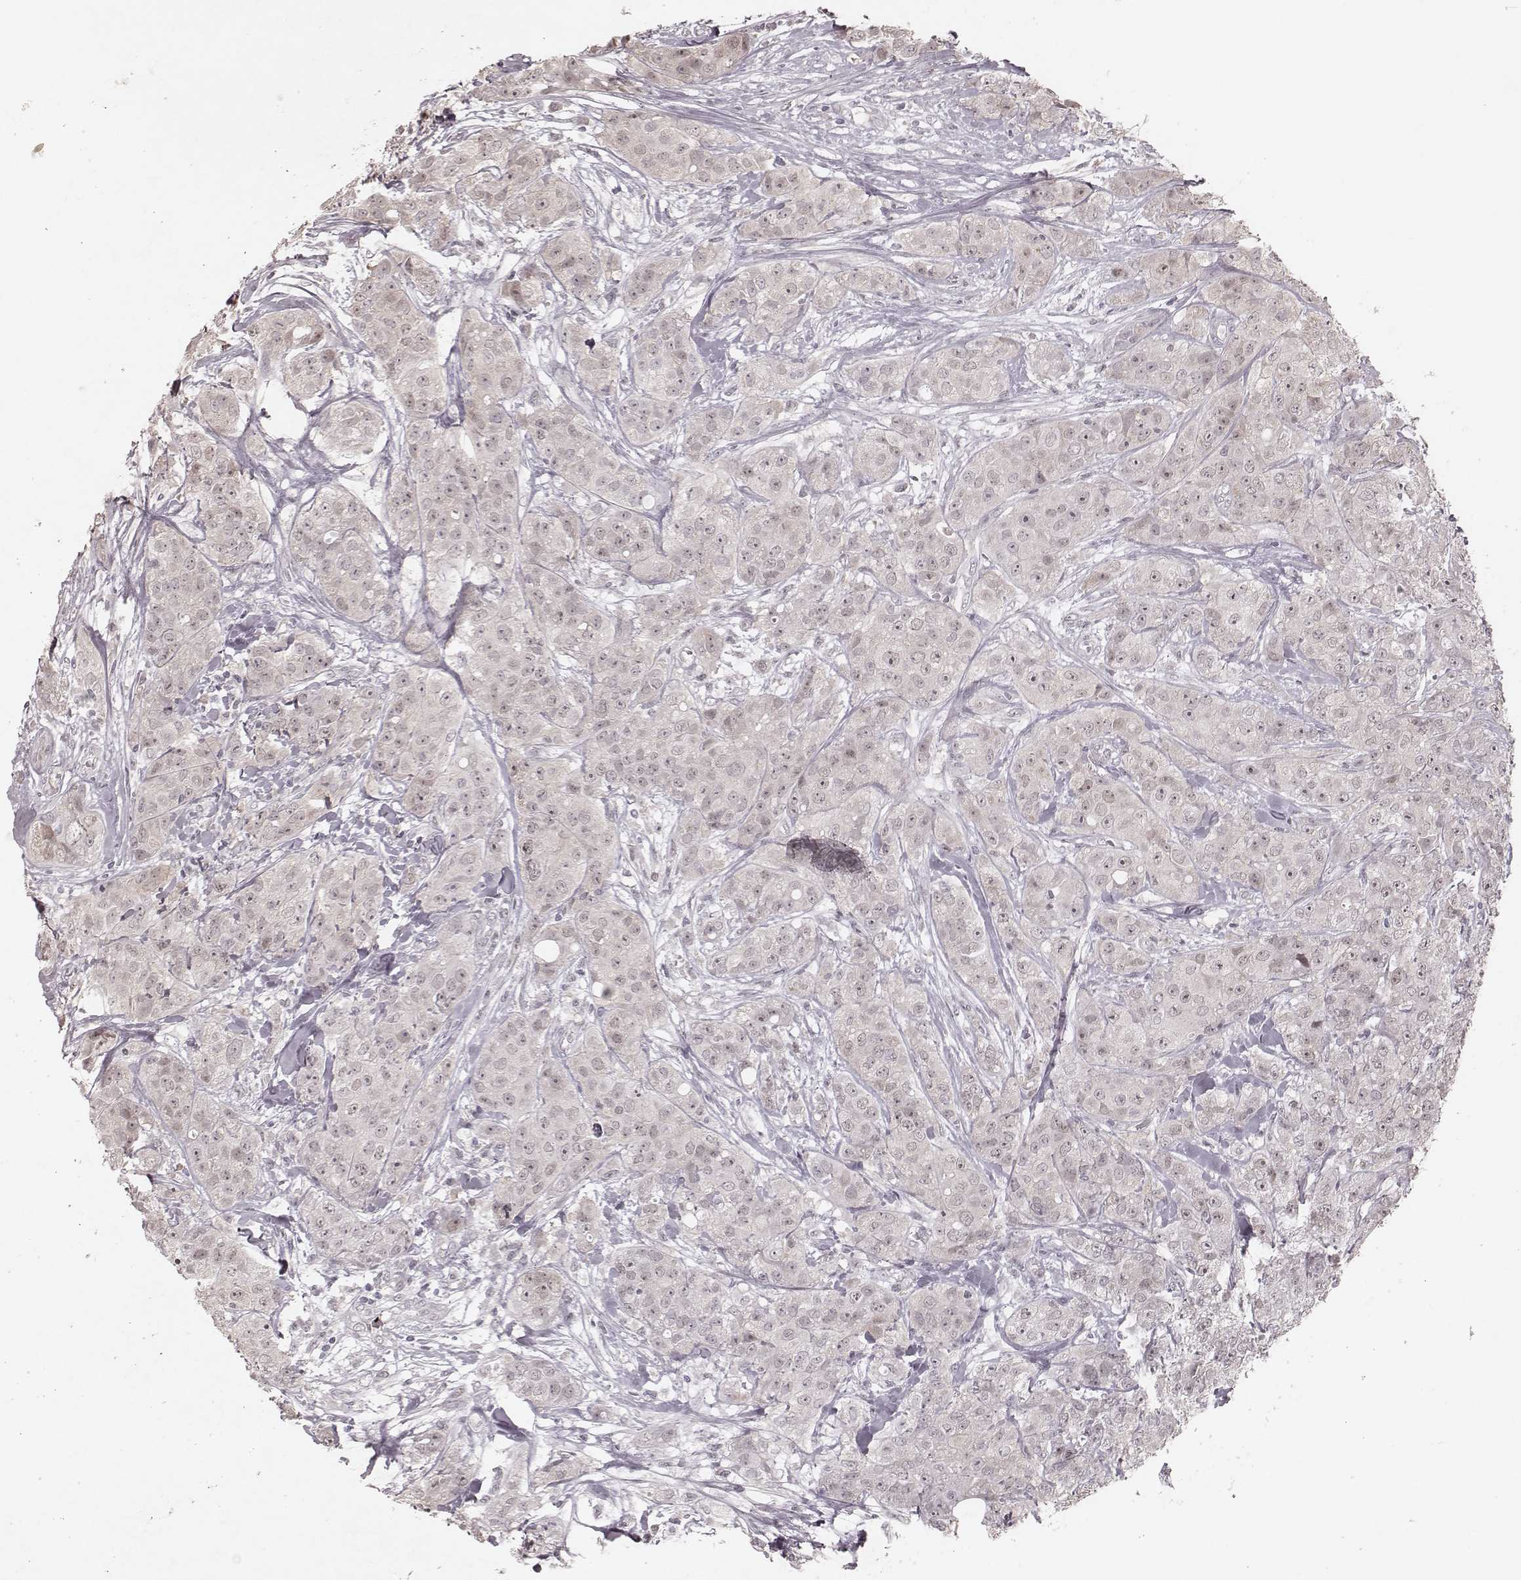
{"staining": {"intensity": "negative", "quantity": "none", "location": "none"}, "tissue": "breast cancer", "cell_type": "Tumor cells", "image_type": "cancer", "snomed": [{"axis": "morphology", "description": "Duct carcinoma"}, {"axis": "topography", "description": "Breast"}], "caption": "IHC histopathology image of human breast cancer (infiltrating ductal carcinoma) stained for a protein (brown), which displays no expression in tumor cells.", "gene": "FAM13B", "patient": {"sex": "female", "age": 43}}